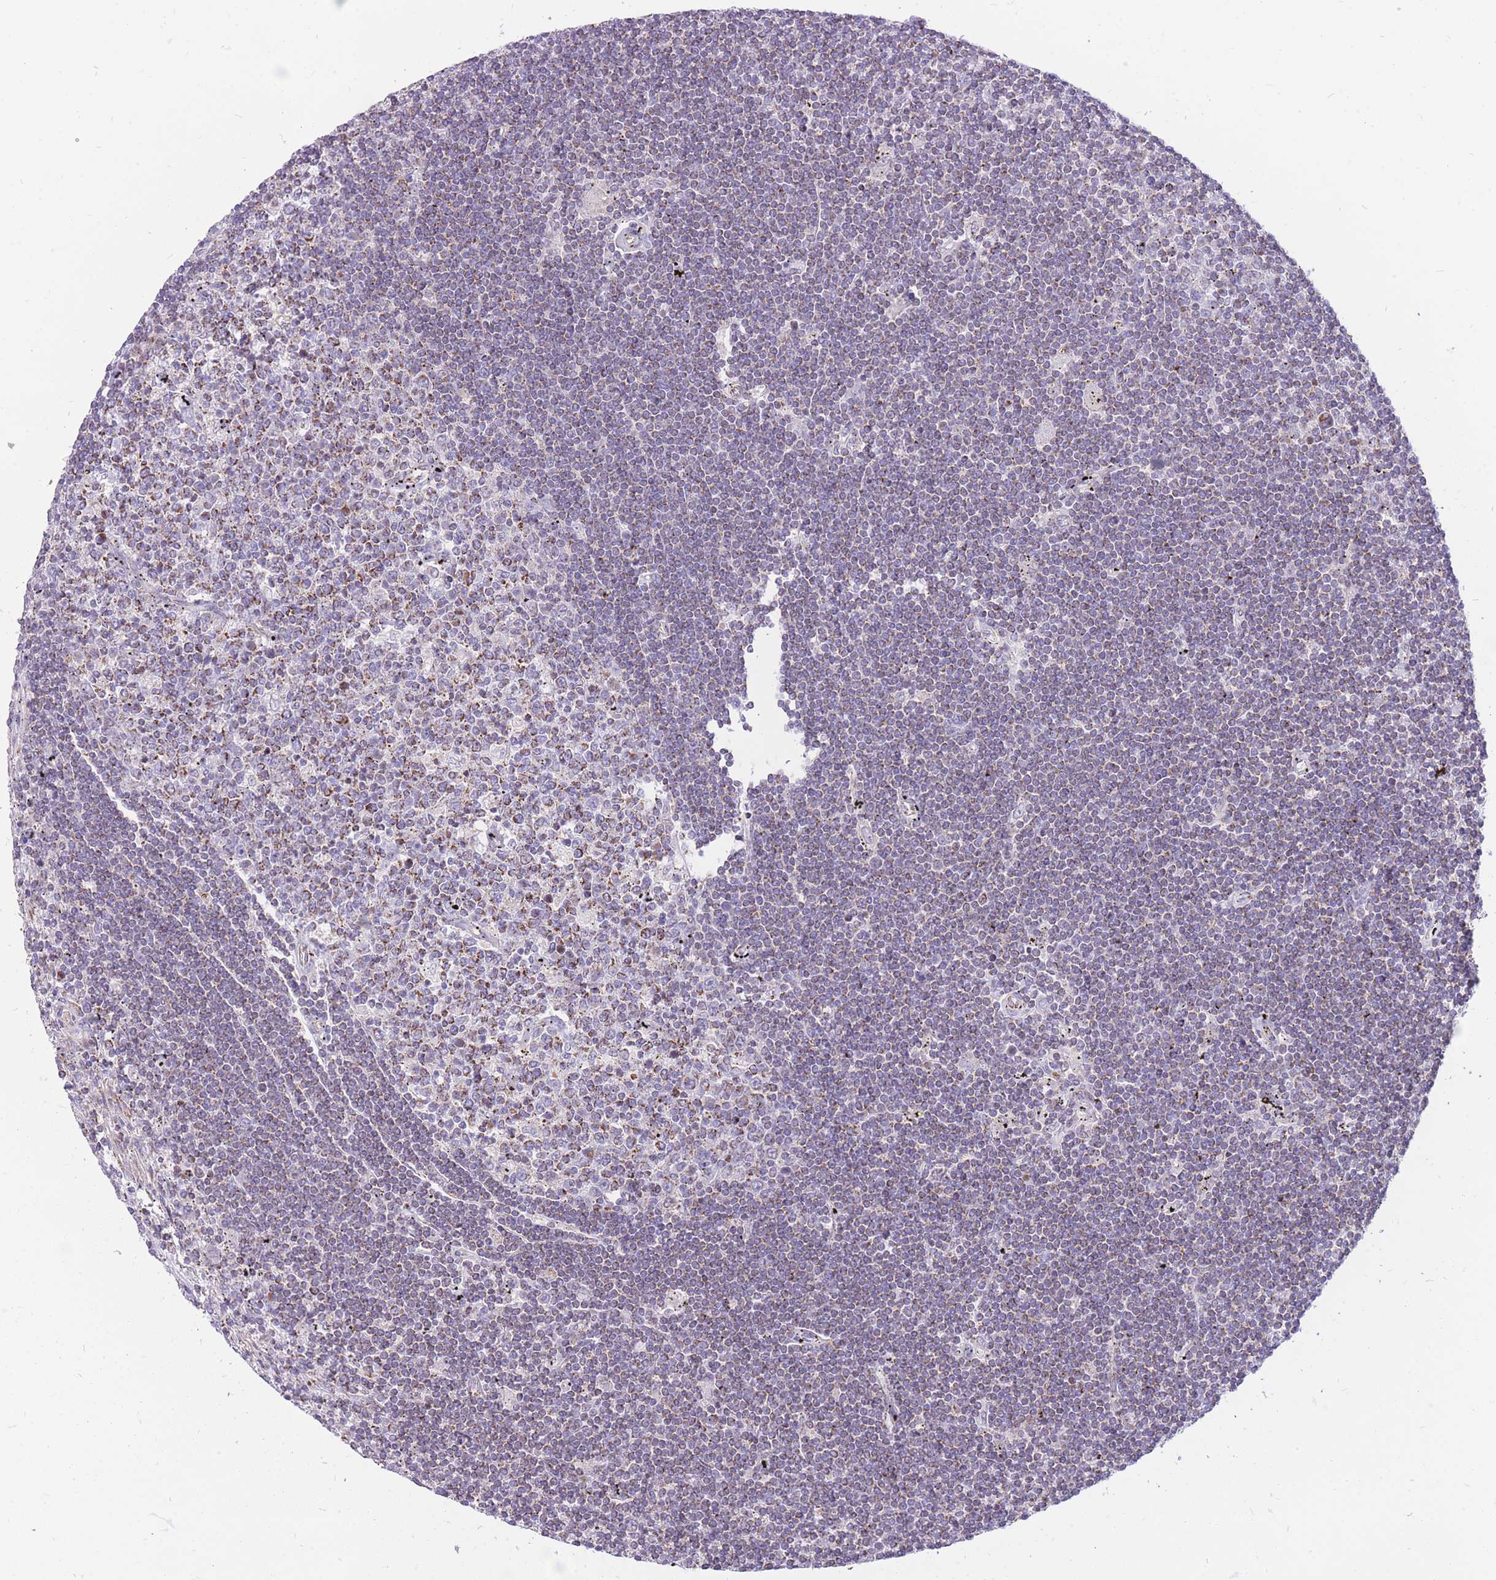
{"staining": {"intensity": "moderate", "quantity": "<25%", "location": "cytoplasmic/membranous"}, "tissue": "lymphoma", "cell_type": "Tumor cells", "image_type": "cancer", "snomed": [{"axis": "morphology", "description": "Malignant lymphoma, non-Hodgkin's type, Low grade"}, {"axis": "topography", "description": "Spleen"}], "caption": "Malignant lymphoma, non-Hodgkin's type (low-grade) was stained to show a protein in brown. There is low levels of moderate cytoplasmic/membranous staining in approximately <25% of tumor cells.", "gene": "PCSK1", "patient": {"sex": "male", "age": 76}}